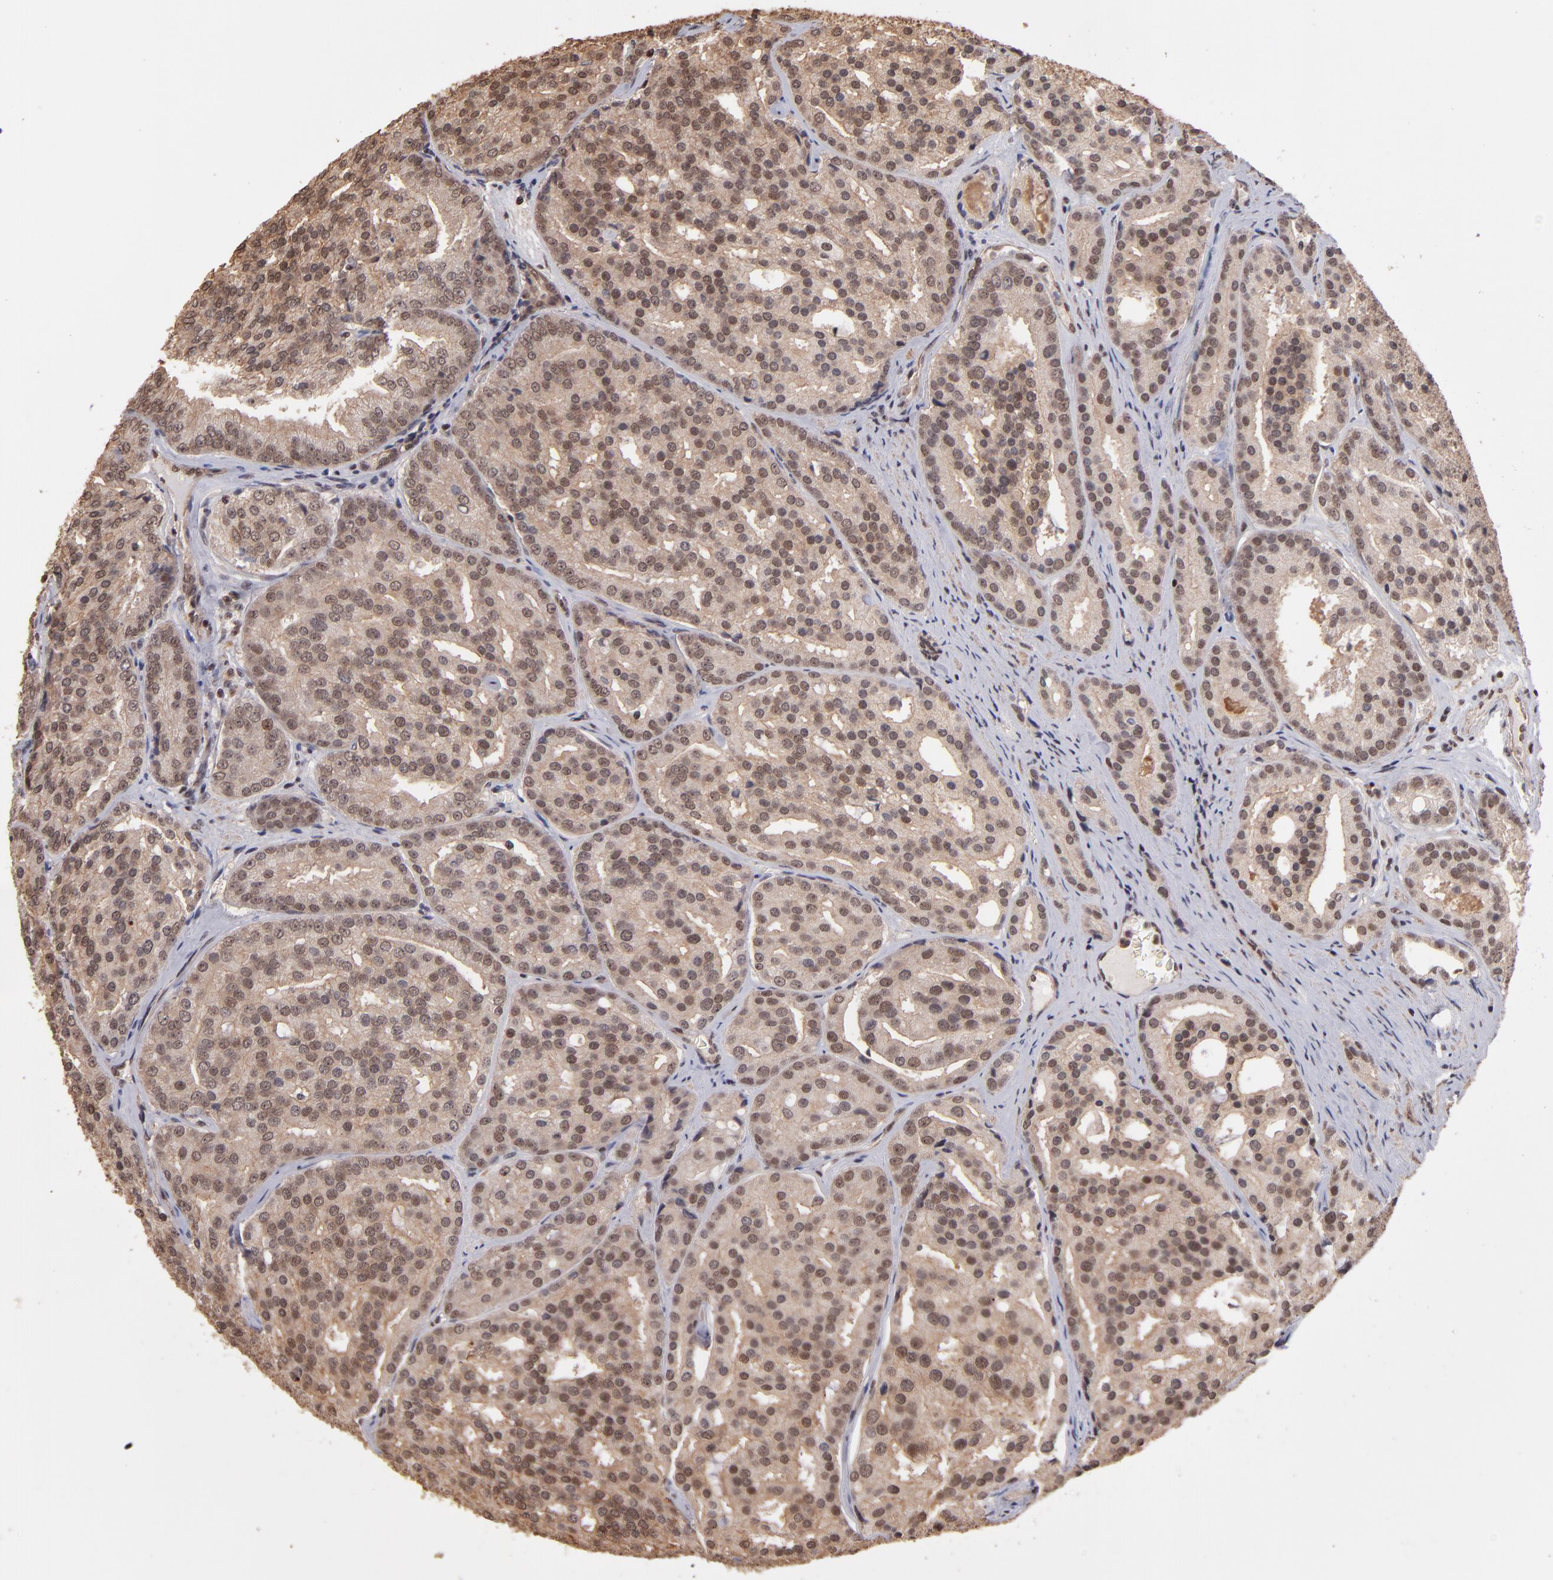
{"staining": {"intensity": "moderate", "quantity": ">75%", "location": "cytoplasmic/membranous,nuclear"}, "tissue": "prostate cancer", "cell_type": "Tumor cells", "image_type": "cancer", "snomed": [{"axis": "morphology", "description": "Adenocarcinoma, High grade"}, {"axis": "topography", "description": "Prostate"}], "caption": "The histopathology image demonstrates a brown stain indicating the presence of a protein in the cytoplasmic/membranous and nuclear of tumor cells in prostate adenocarcinoma (high-grade). (Brightfield microscopy of DAB IHC at high magnification).", "gene": "TERF2", "patient": {"sex": "male", "age": 64}}